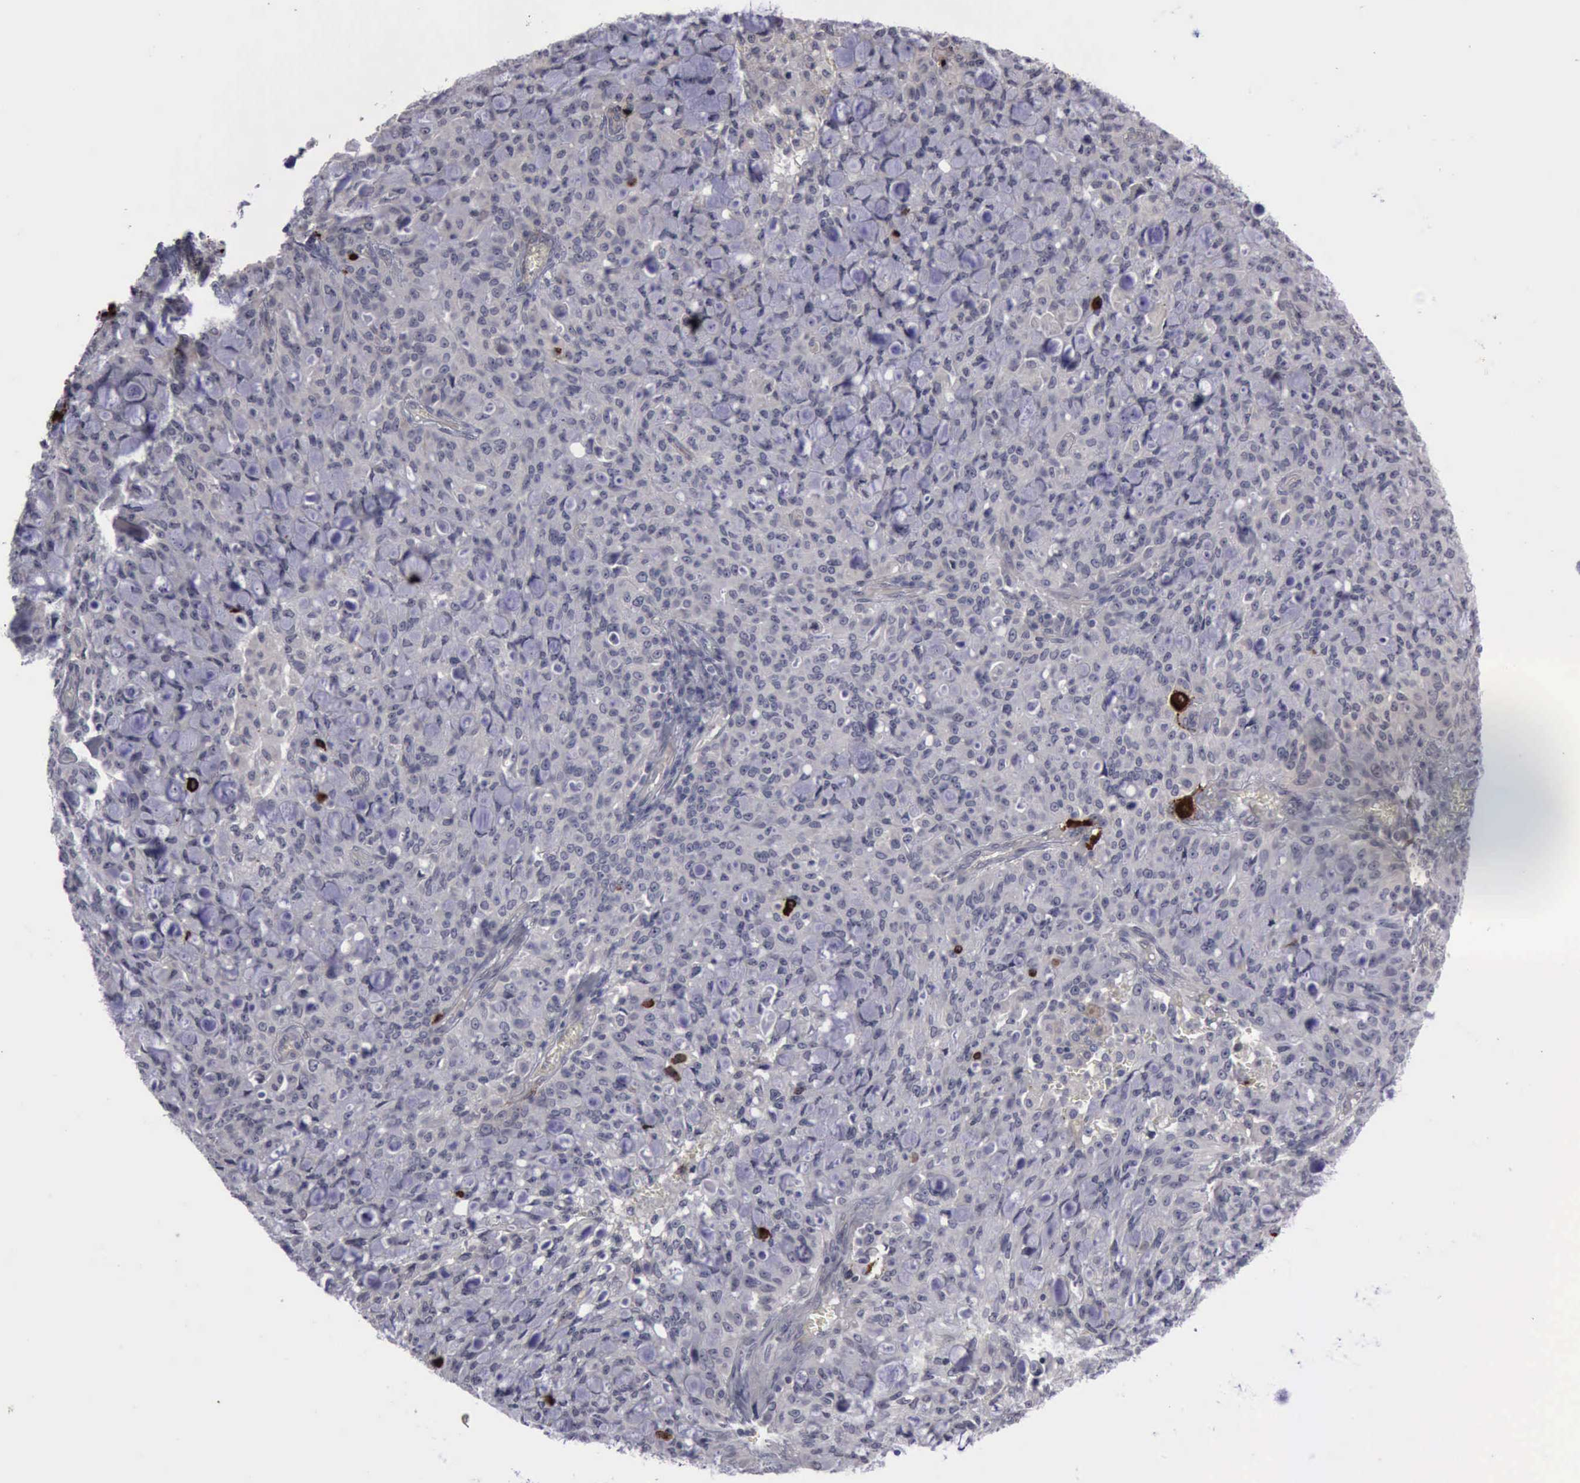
{"staining": {"intensity": "negative", "quantity": "none", "location": "none"}, "tissue": "lung cancer", "cell_type": "Tumor cells", "image_type": "cancer", "snomed": [{"axis": "morphology", "description": "Adenocarcinoma, NOS"}, {"axis": "topography", "description": "Lung"}], "caption": "The immunohistochemistry photomicrograph has no significant expression in tumor cells of lung adenocarcinoma tissue.", "gene": "MMP9", "patient": {"sex": "female", "age": 44}}